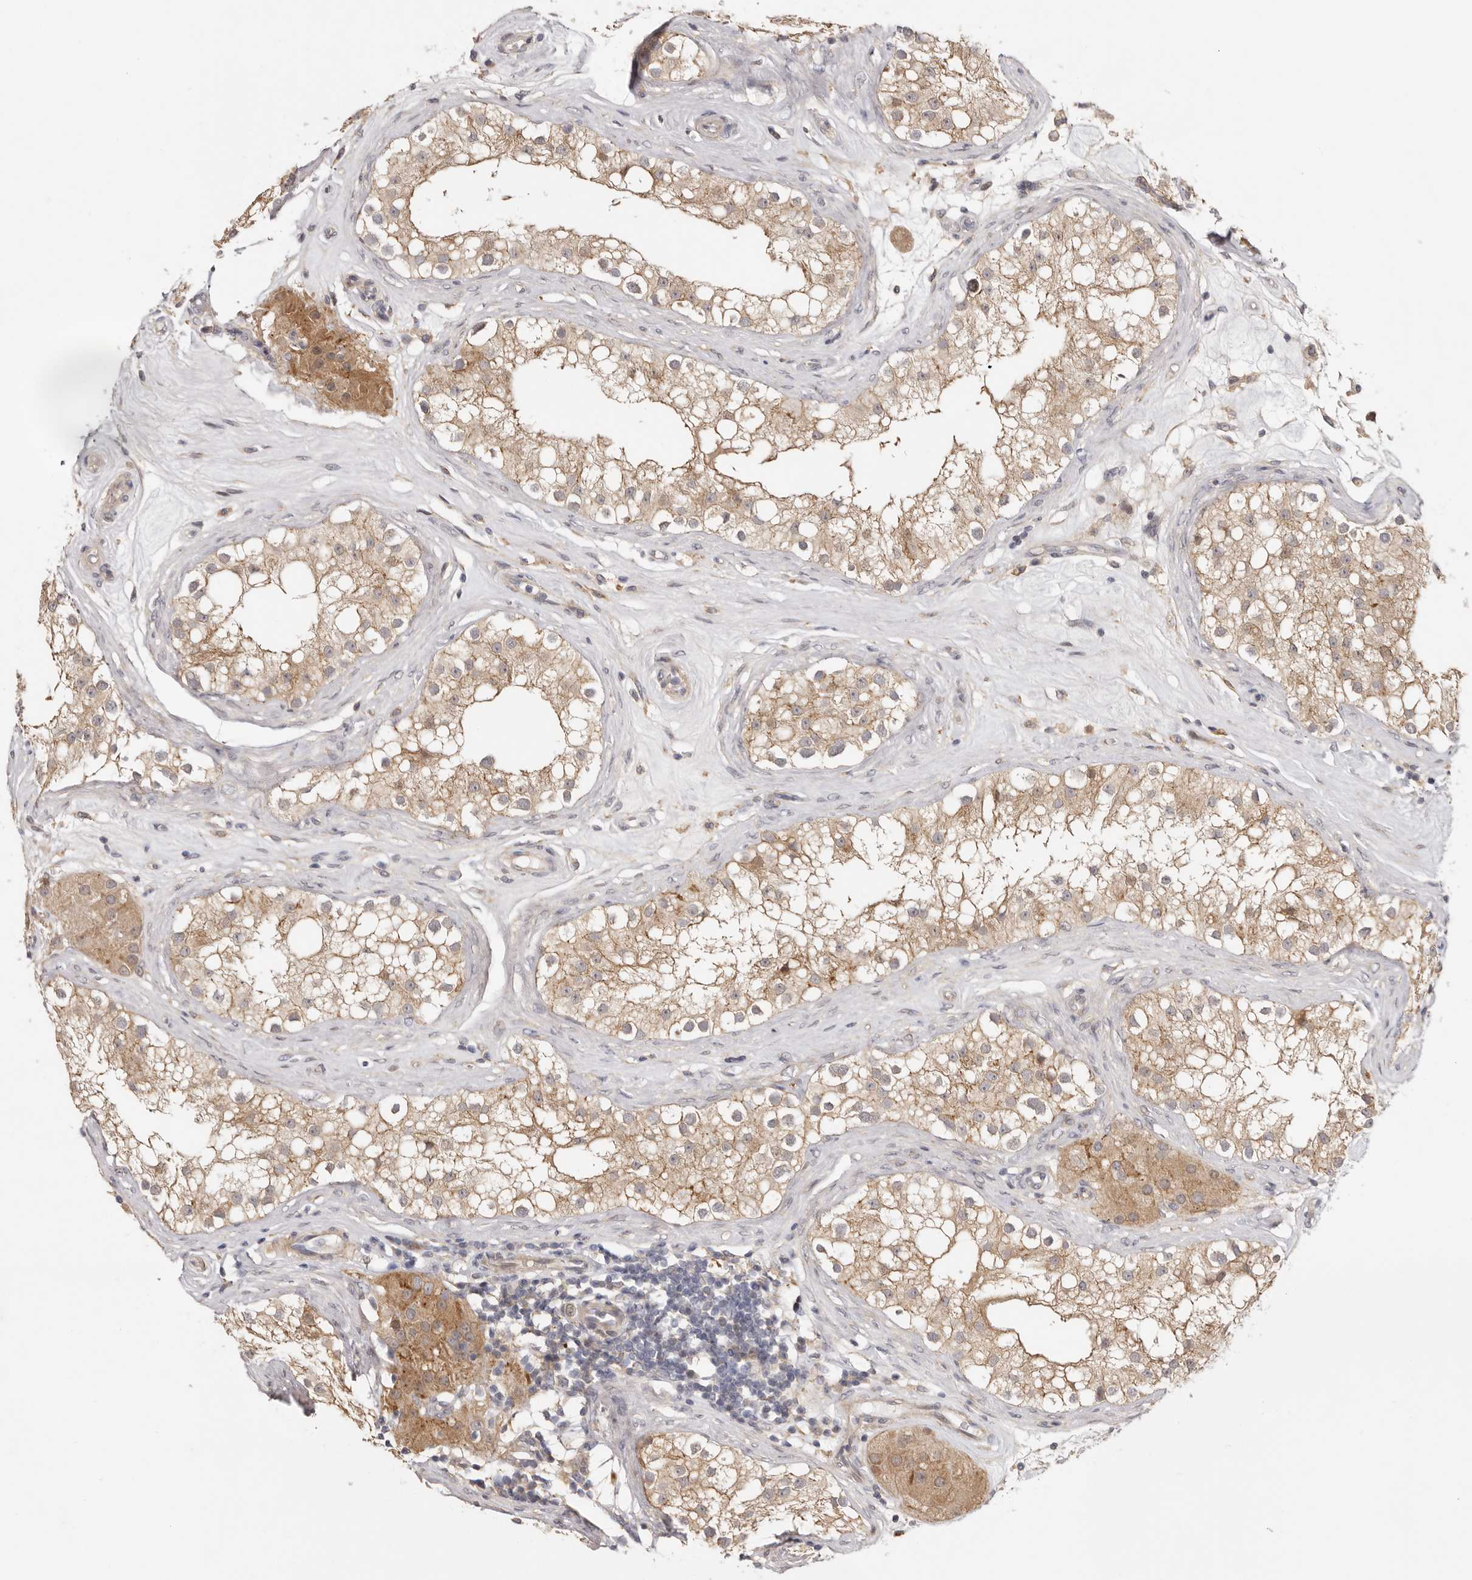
{"staining": {"intensity": "weak", "quantity": ">75%", "location": "cytoplasmic/membranous"}, "tissue": "testis", "cell_type": "Cells in seminiferous ducts", "image_type": "normal", "snomed": [{"axis": "morphology", "description": "Normal tissue, NOS"}, {"axis": "topography", "description": "Testis"}], "caption": "Cells in seminiferous ducts reveal low levels of weak cytoplasmic/membranous positivity in approximately >75% of cells in normal human testis. The protein of interest is shown in brown color, while the nuclei are stained blue.", "gene": "MSRB2", "patient": {"sex": "male", "age": 84}}